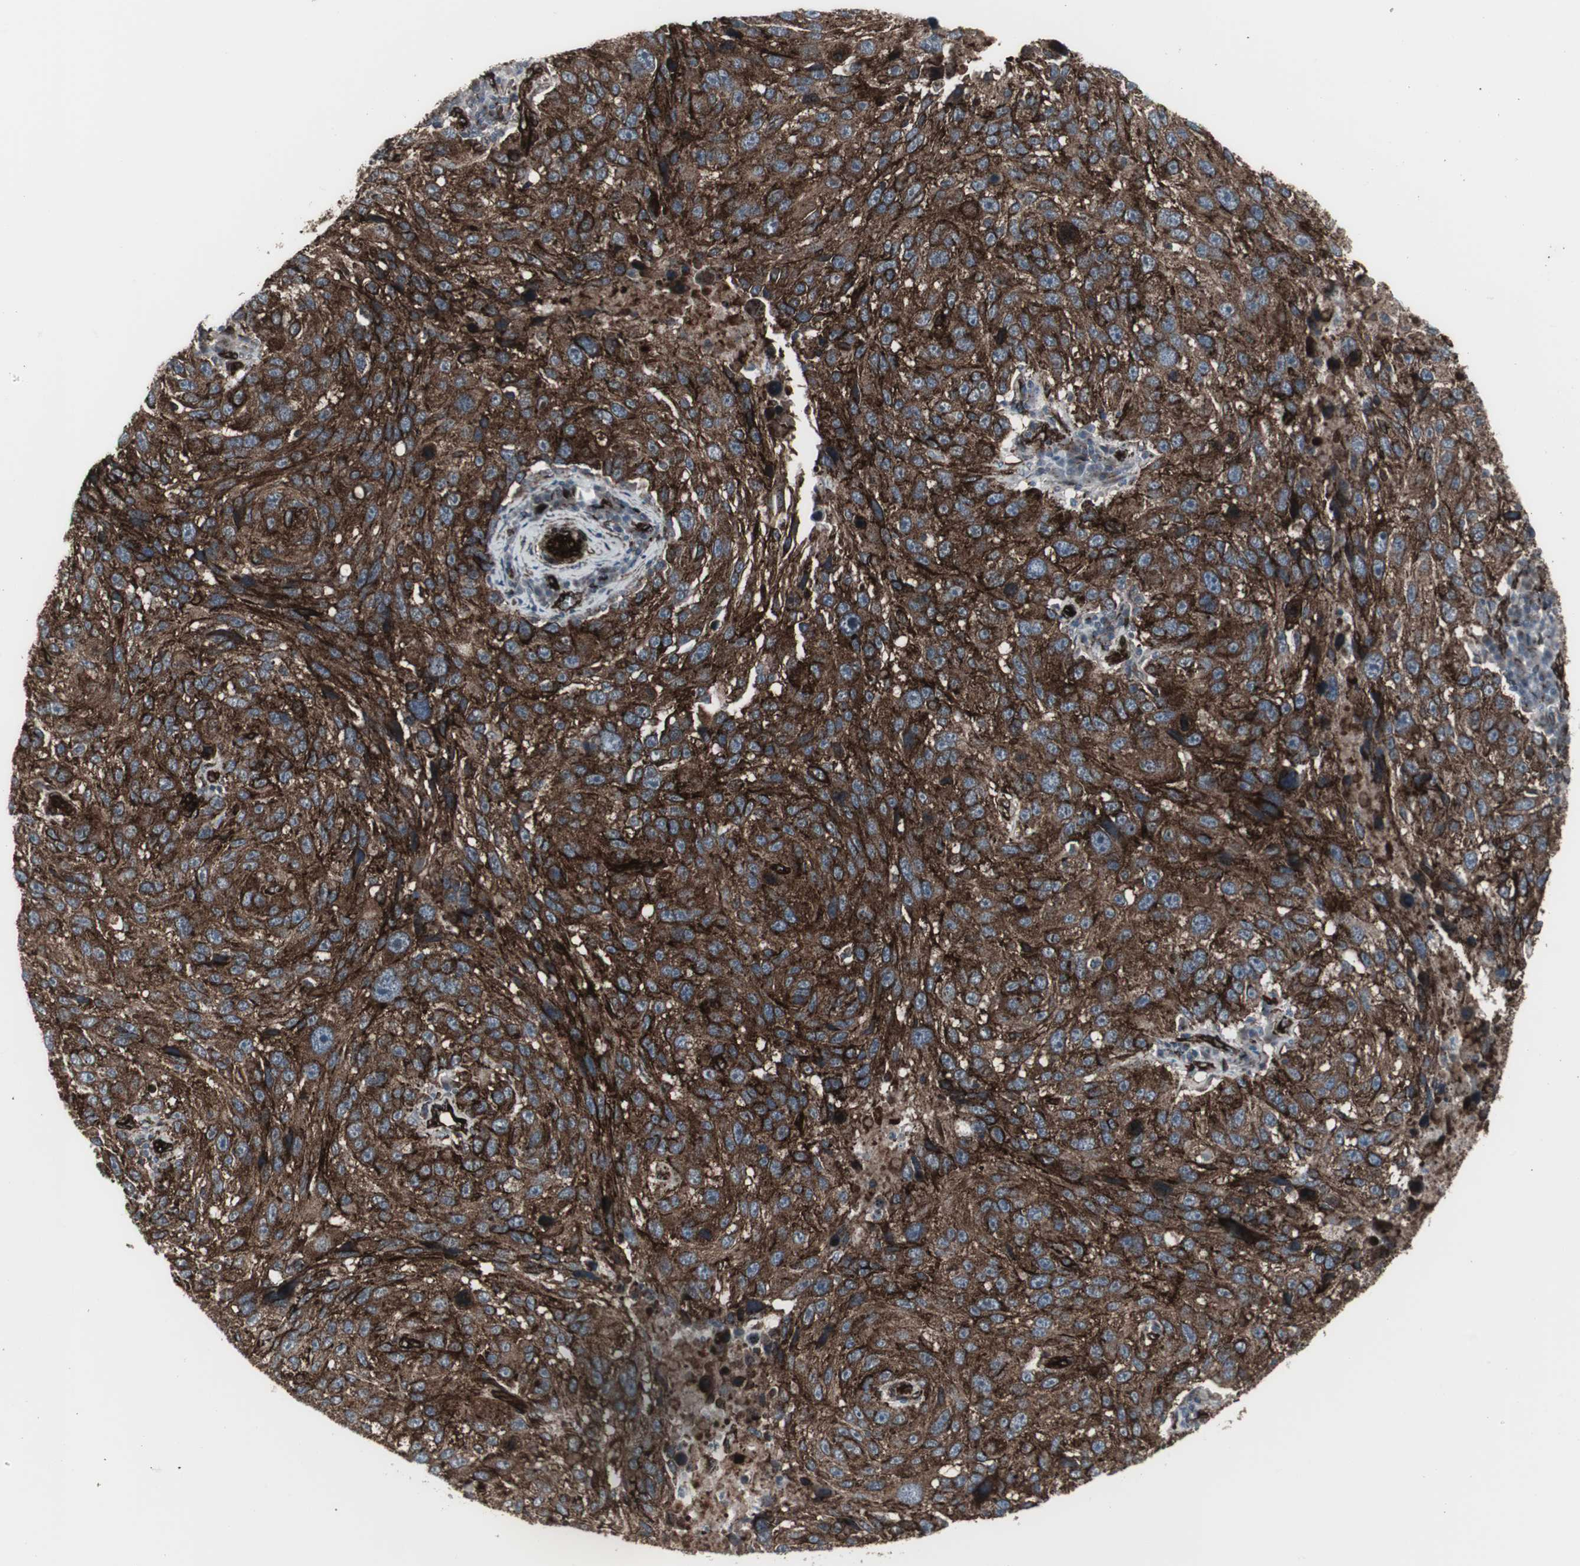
{"staining": {"intensity": "strong", "quantity": ">75%", "location": "cytoplasmic/membranous"}, "tissue": "melanoma", "cell_type": "Tumor cells", "image_type": "cancer", "snomed": [{"axis": "morphology", "description": "Malignant melanoma, NOS"}, {"axis": "topography", "description": "Skin"}], "caption": "Protein expression analysis of human malignant melanoma reveals strong cytoplasmic/membranous positivity in about >75% of tumor cells.", "gene": "PDGFA", "patient": {"sex": "male", "age": 53}}